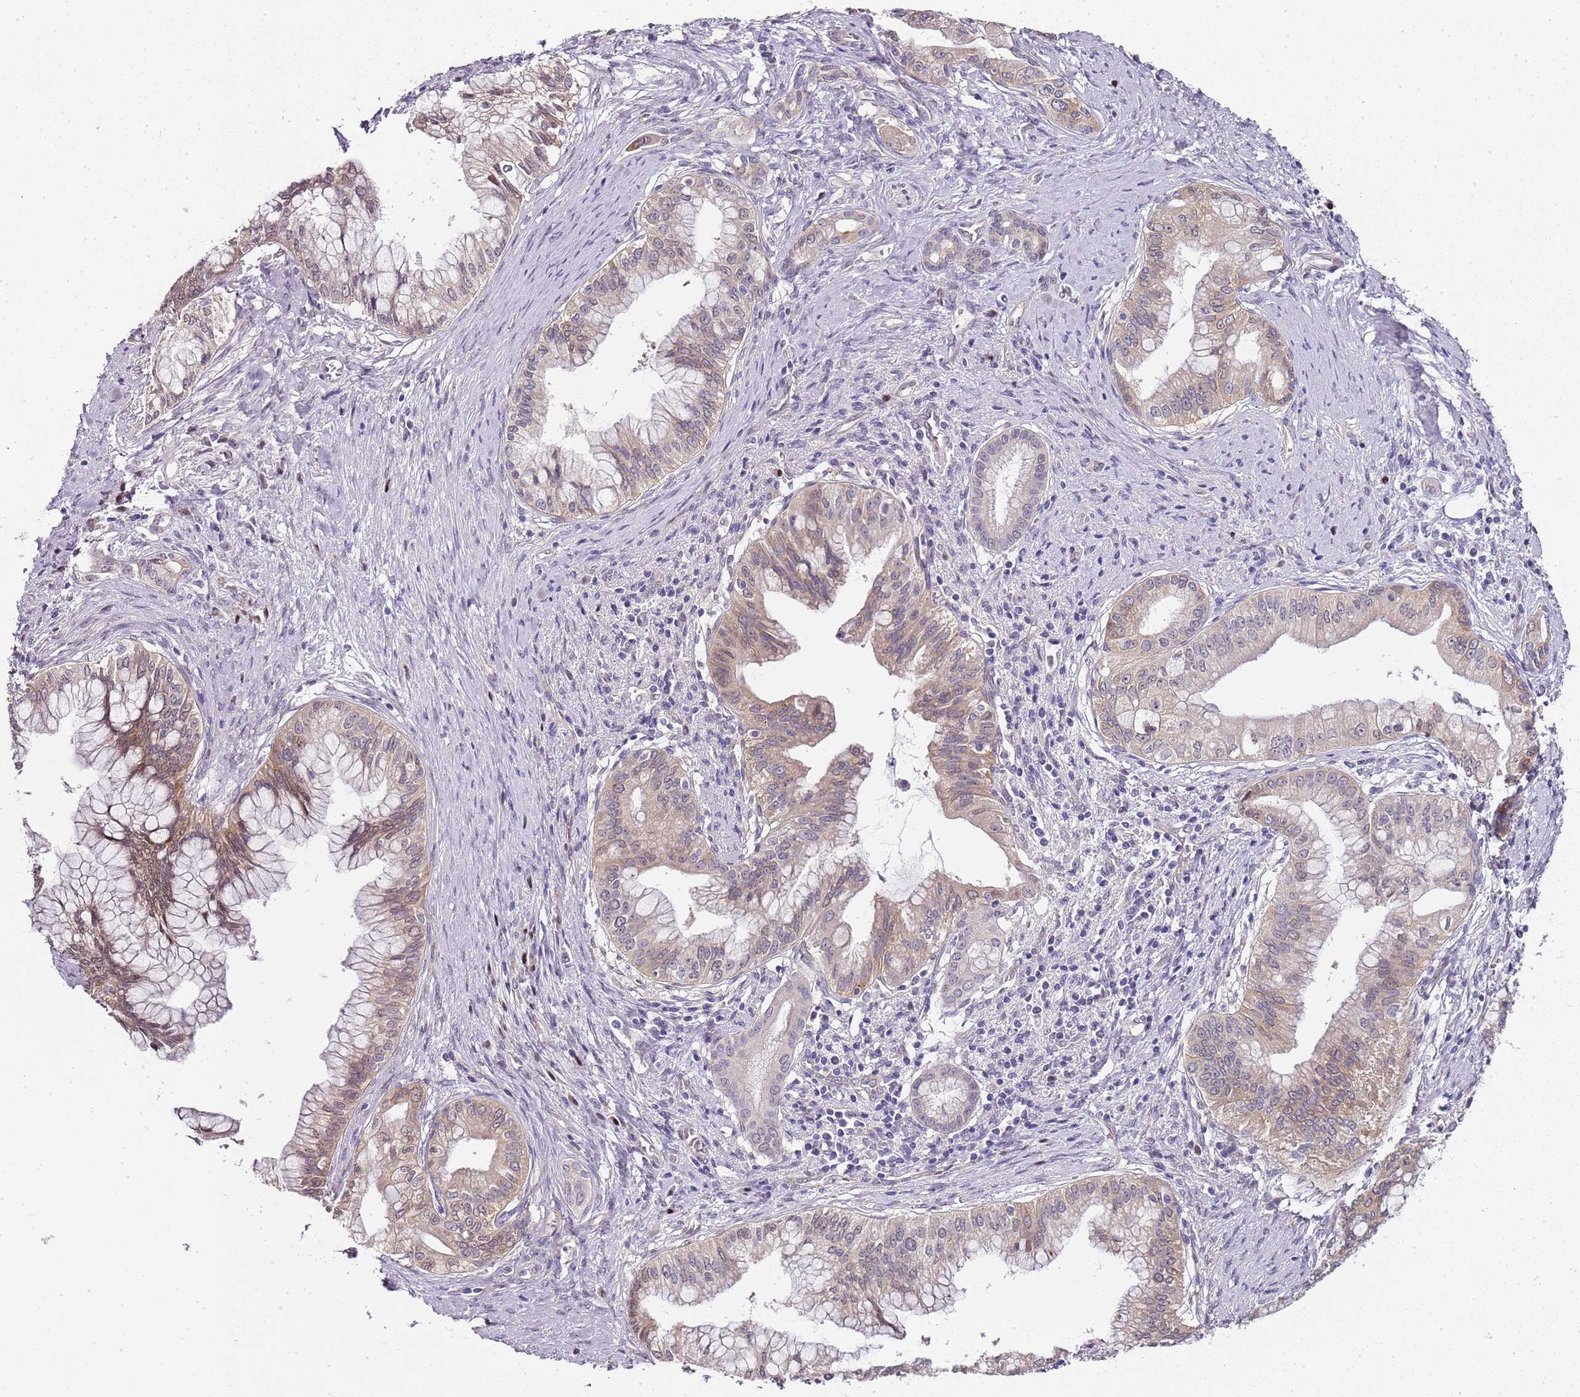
{"staining": {"intensity": "weak", "quantity": "25%-75%", "location": "cytoplasmic/membranous"}, "tissue": "pancreatic cancer", "cell_type": "Tumor cells", "image_type": "cancer", "snomed": [{"axis": "morphology", "description": "Adenocarcinoma, NOS"}, {"axis": "topography", "description": "Pancreas"}], "caption": "Protein staining reveals weak cytoplasmic/membranous positivity in about 25%-75% of tumor cells in adenocarcinoma (pancreatic). (Brightfield microscopy of DAB IHC at high magnification).", "gene": "TBC1D9", "patient": {"sex": "male", "age": 46}}